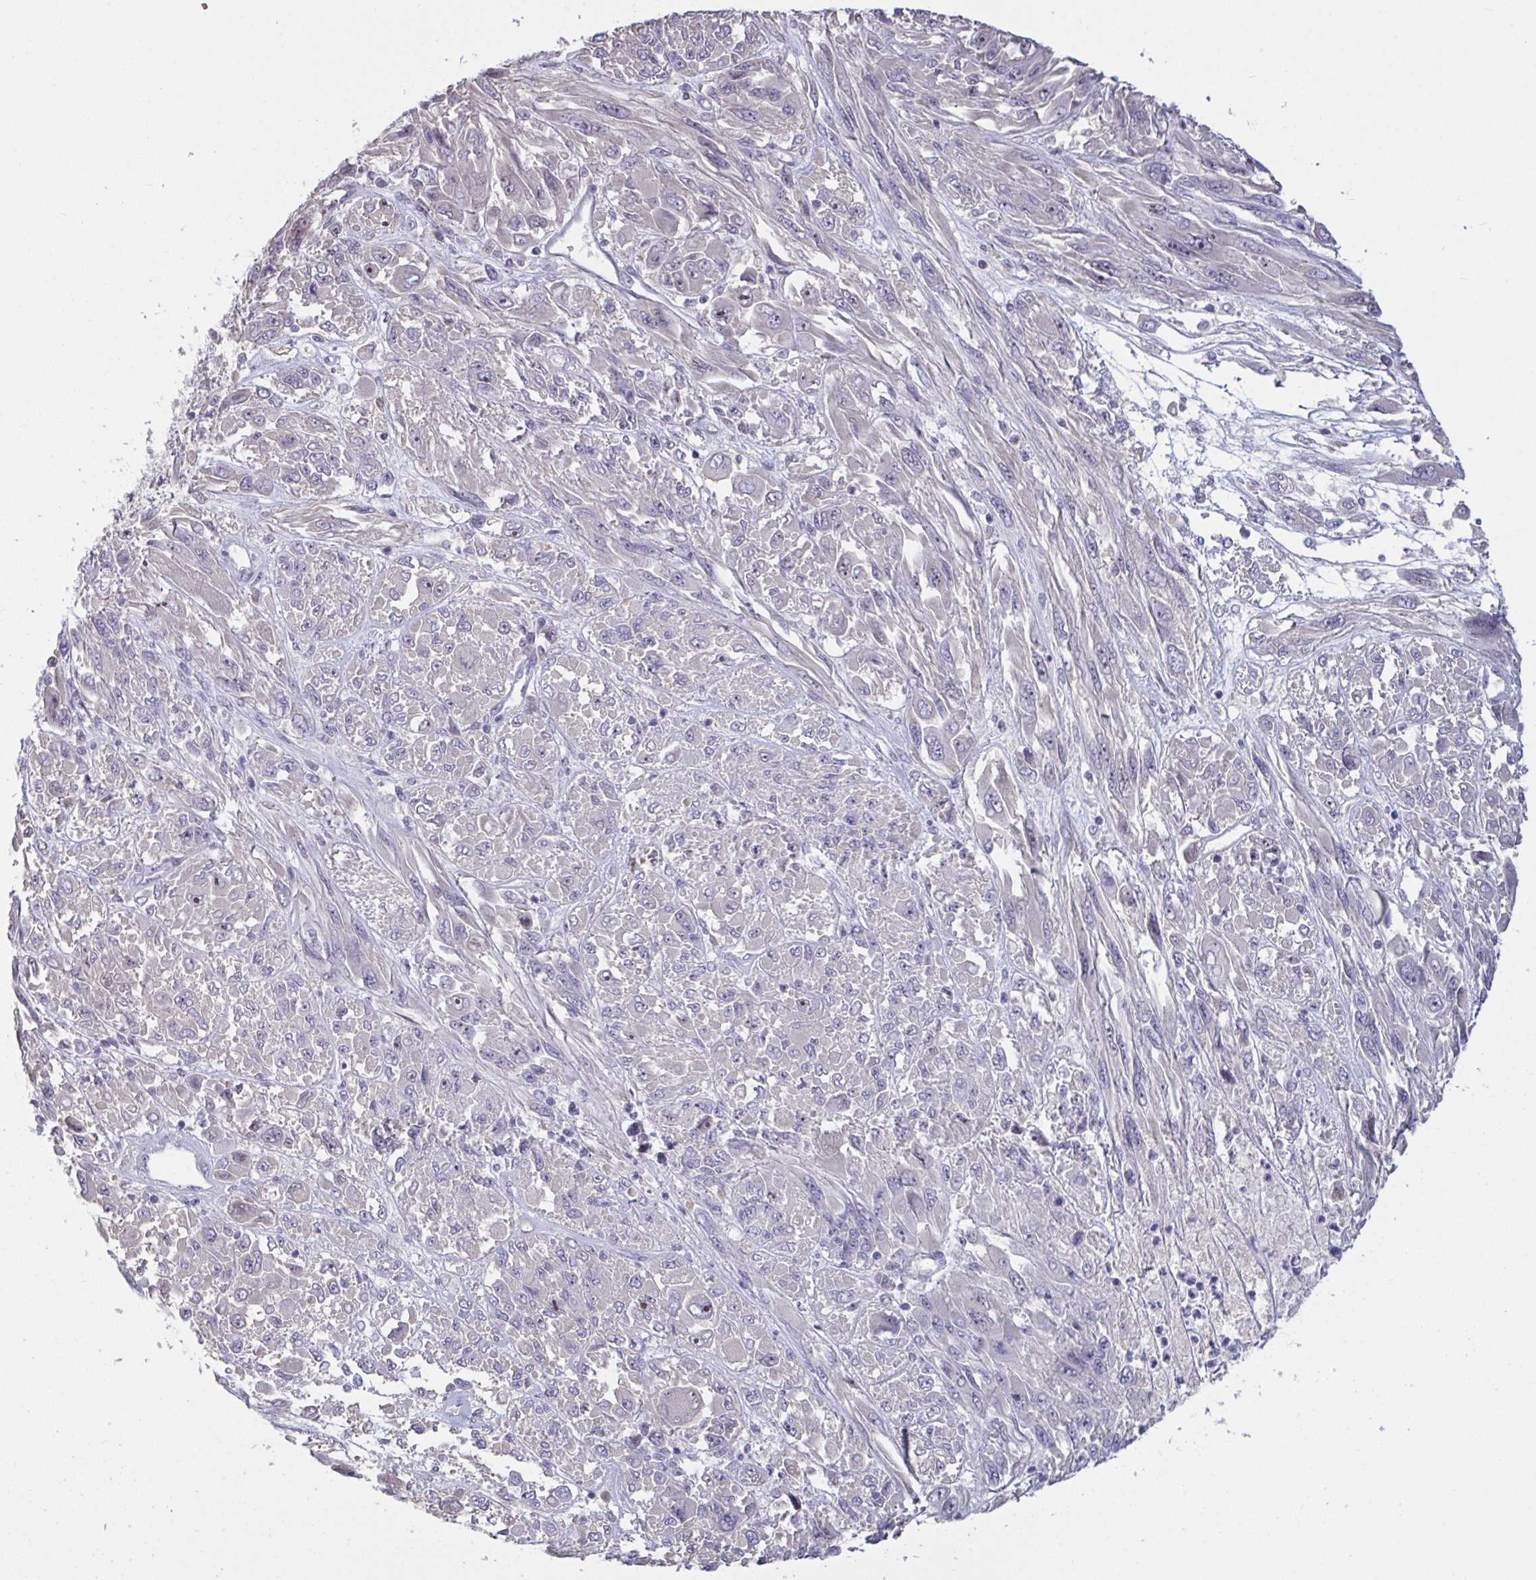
{"staining": {"intensity": "negative", "quantity": "none", "location": "none"}, "tissue": "melanoma", "cell_type": "Tumor cells", "image_type": "cancer", "snomed": [{"axis": "morphology", "description": "Malignant melanoma, NOS"}, {"axis": "topography", "description": "Skin"}], "caption": "Immunohistochemical staining of malignant melanoma reveals no significant staining in tumor cells.", "gene": "MYC", "patient": {"sex": "female", "age": 91}}